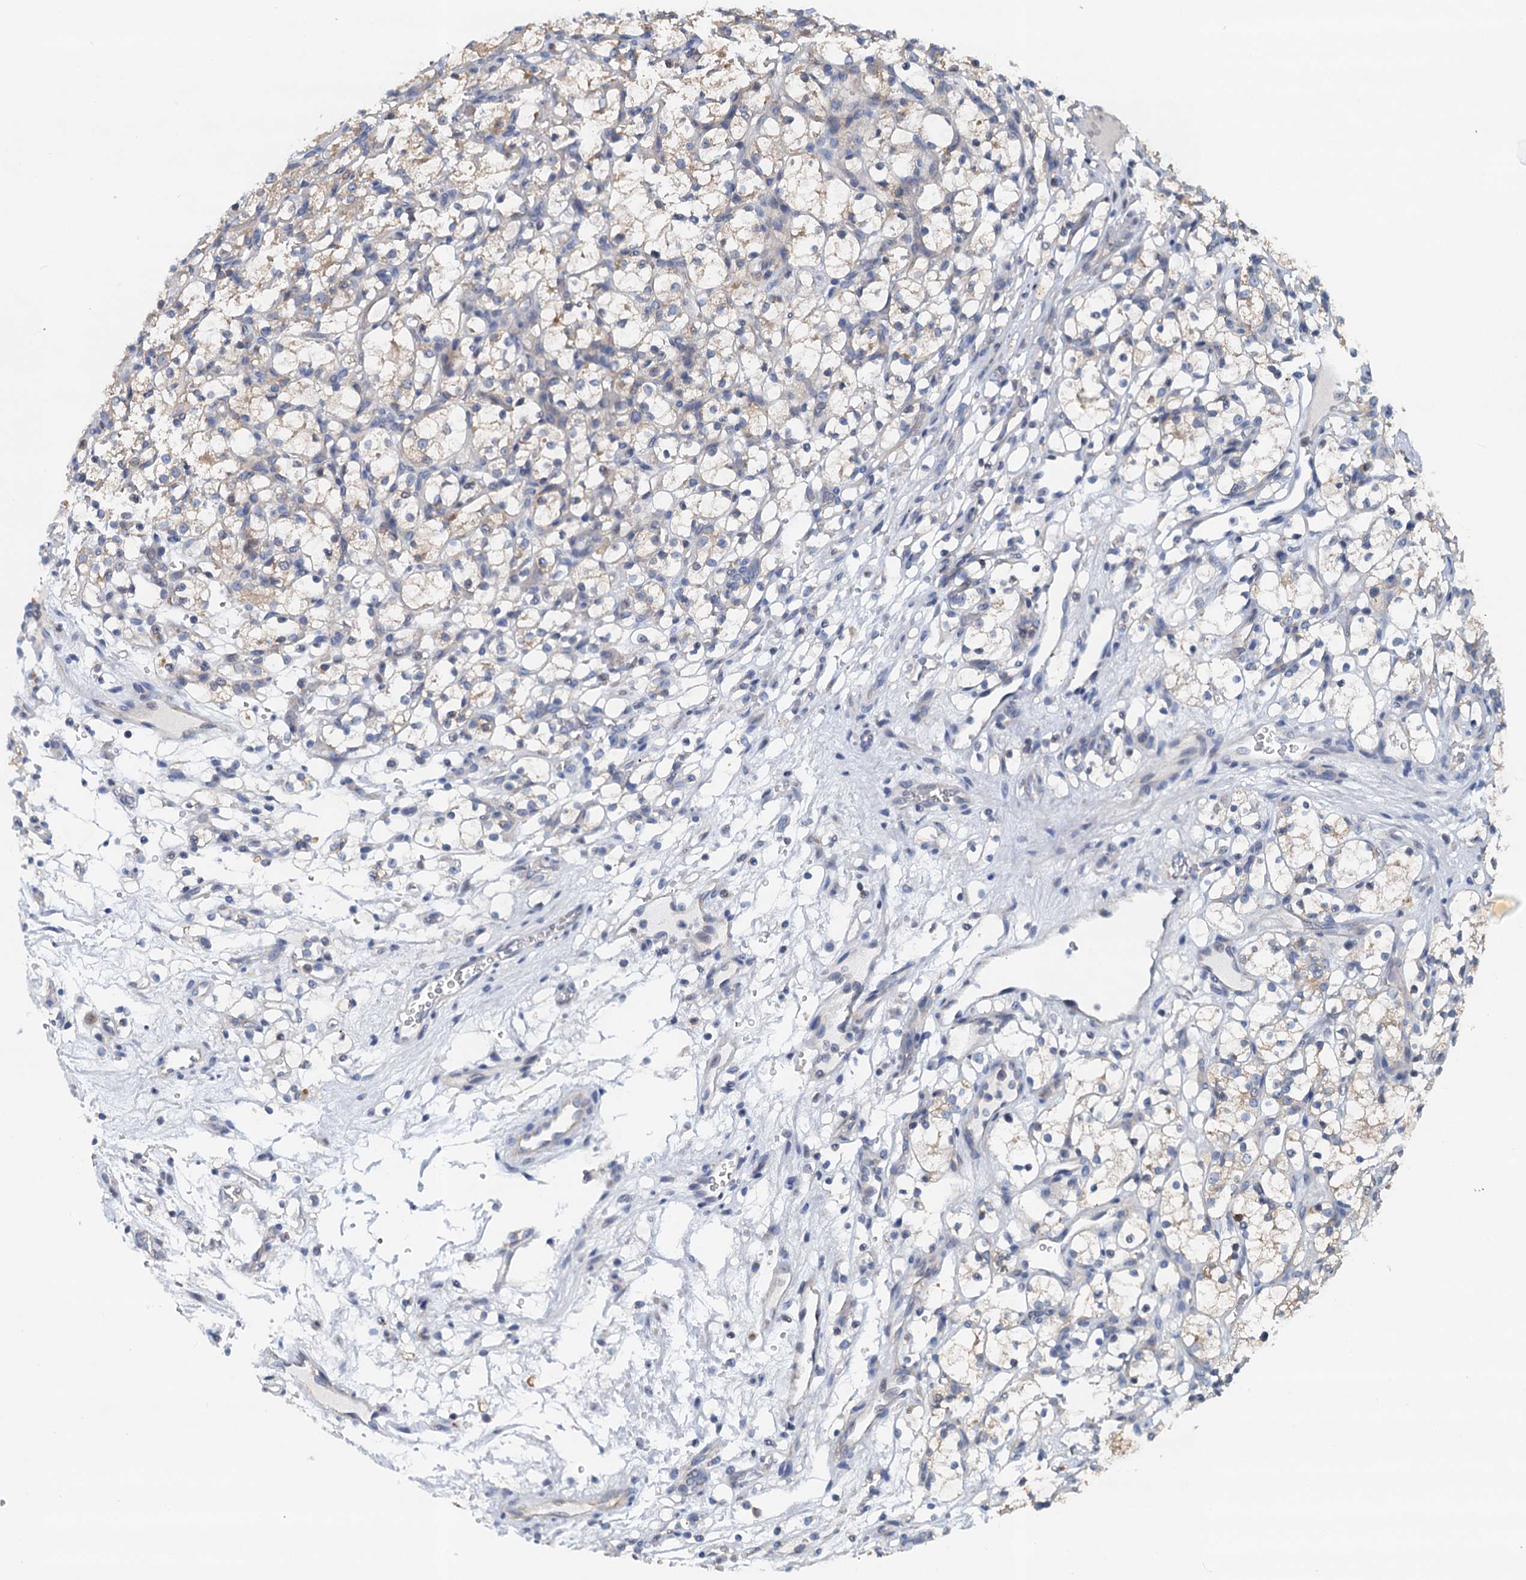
{"staining": {"intensity": "weak", "quantity": "<25%", "location": "cytoplasmic/membranous"}, "tissue": "renal cancer", "cell_type": "Tumor cells", "image_type": "cancer", "snomed": [{"axis": "morphology", "description": "Adenocarcinoma, NOS"}, {"axis": "topography", "description": "Kidney"}], "caption": "This is an IHC photomicrograph of human renal cancer. There is no staining in tumor cells.", "gene": "NBEA", "patient": {"sex": "female", "age": 69}}